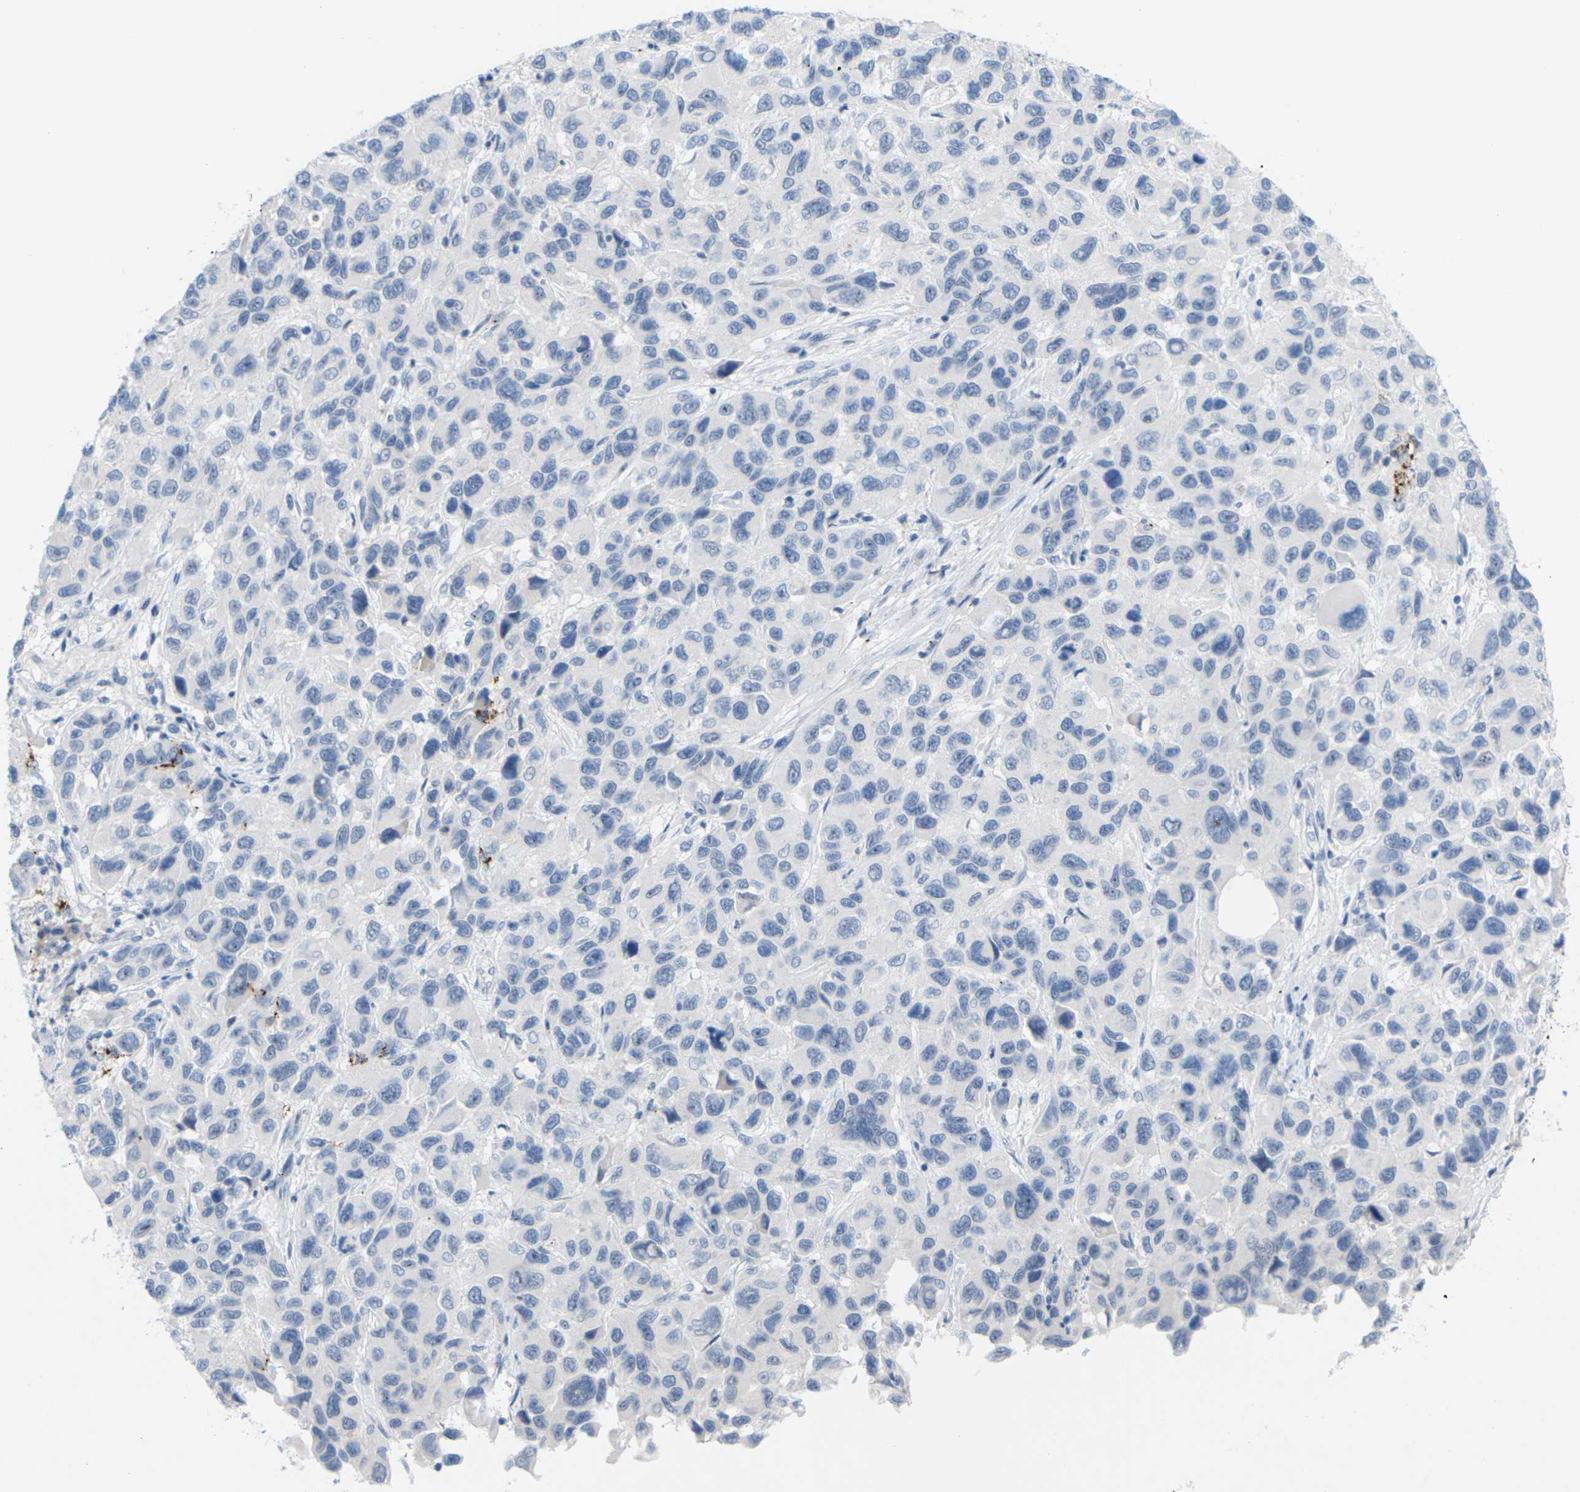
{"staining": {"intensity": "negative", "quantity": "none", "location": "none"}, "tissue": "melanoma", "cell_type": "Tumor cells", "image_type": "cancer", "snomed": [{"axis": "morphology", "description": "Malignant melanoma, NOS"}, {"axis": "topography", "description": "Skin"}], "caption": "There is no significant positivity in tumor cells of malignant melanoma. (Brightfield microscopy of DAB (3,3'-diaminobenzidine) immunohistochemistry at high magnification).", "gene": "CLDN3", "patient": {"sex": "male", "age": 53}}